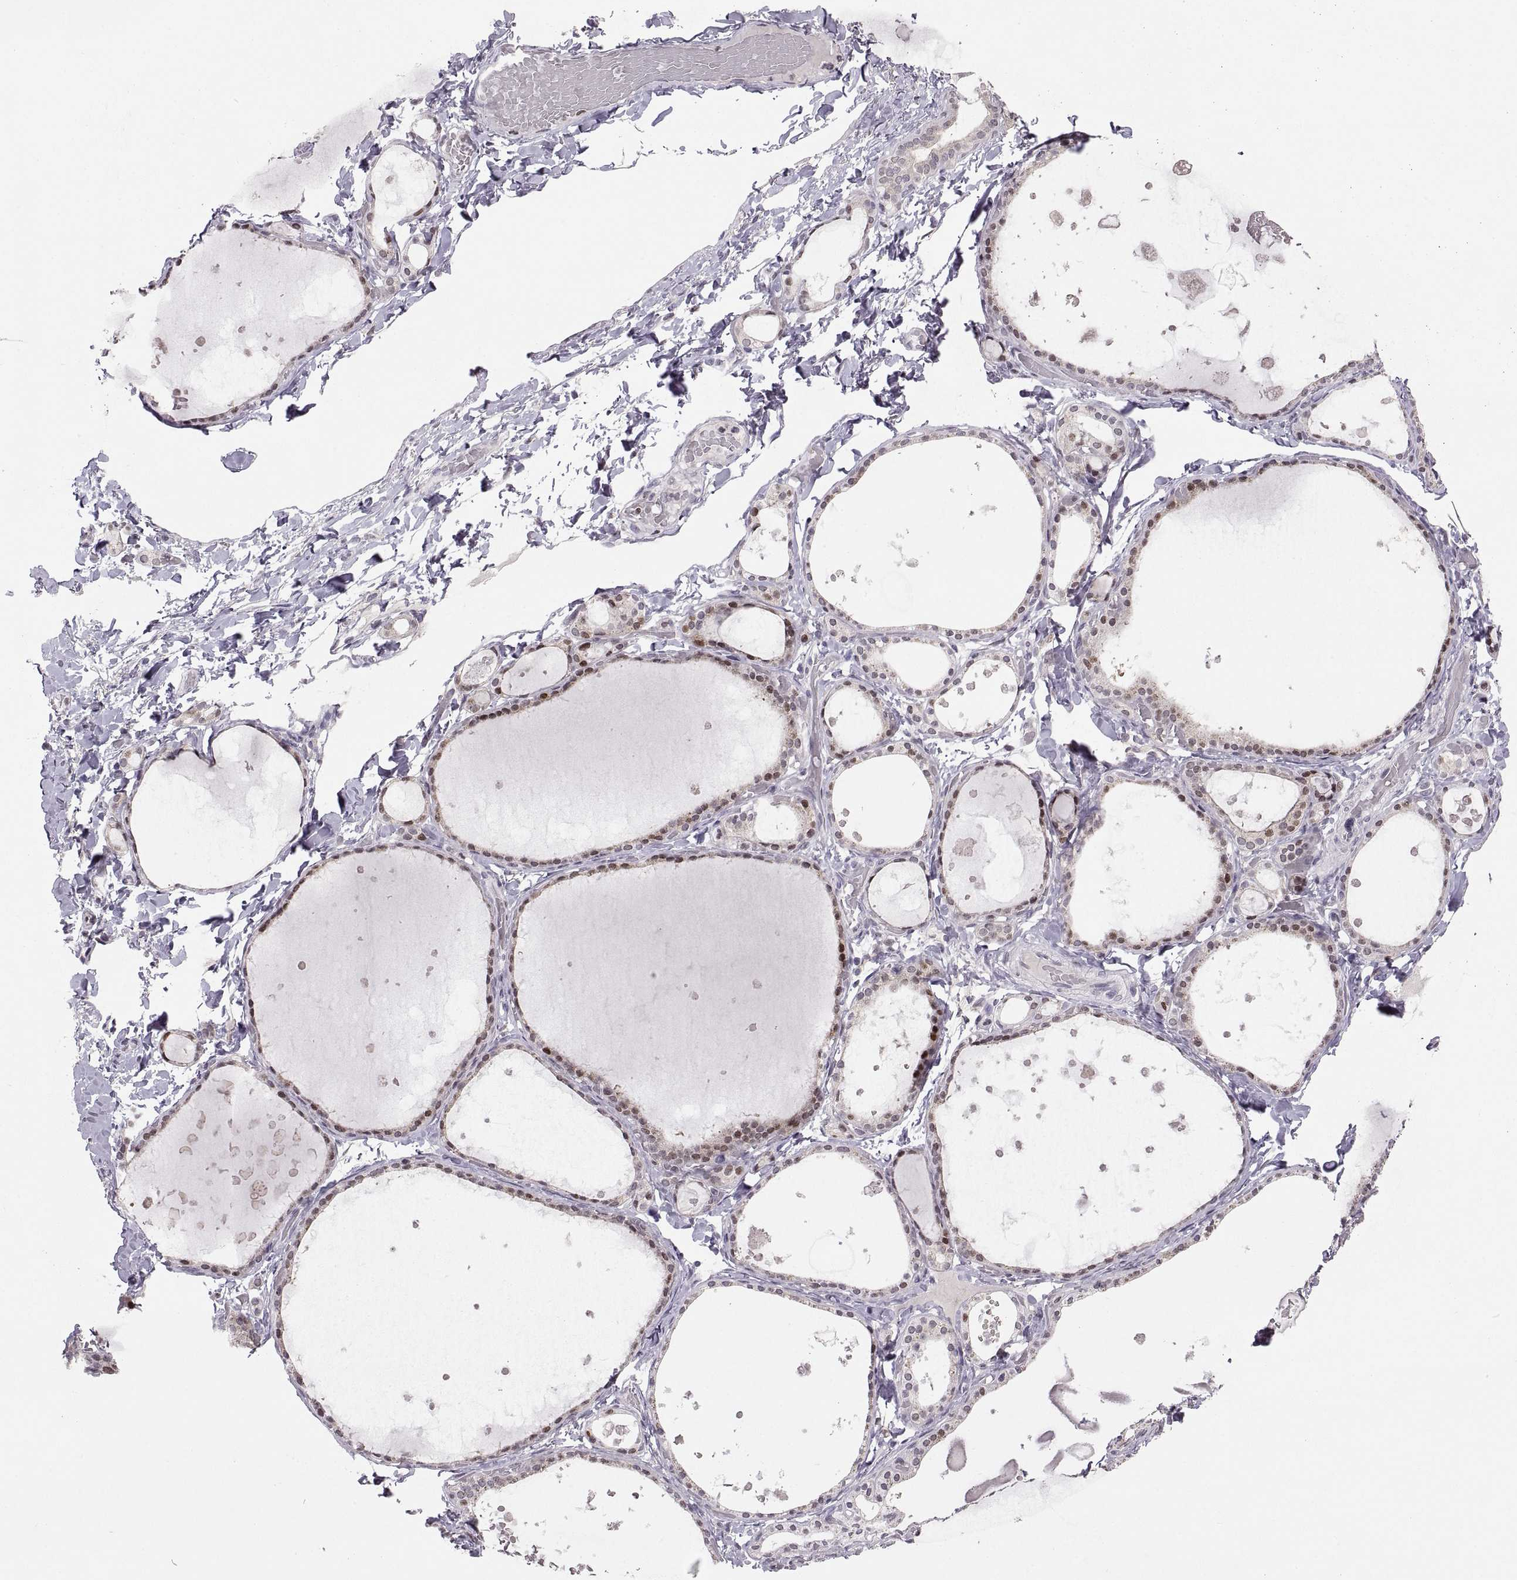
{"staining": {"intensity": "strong", "quantity": "25%-75%", "location": "nuclear"}, "tissue": "thyroid gland", "cell_type": "Glandular cells", "image_type": "normal", "snomed": [{"axis": "morphology", "description": "Normal tissue, NOS"}, {"axis": "topography", "description": "Thyroid gland"}], "caption": "An immunohistochemistry image of normal tissue is shown. Protein staining in brown shows strong nuclear positivity in thyroid gland within glandular cells. (Stains: DAB (3,3'-diaminobenzidine) in brown, nuclei in blue, Microscopy: brightfield microscopy at high magnification).", "gene": "SNAI1", "patient": {"sex": "female", "age": 56}}